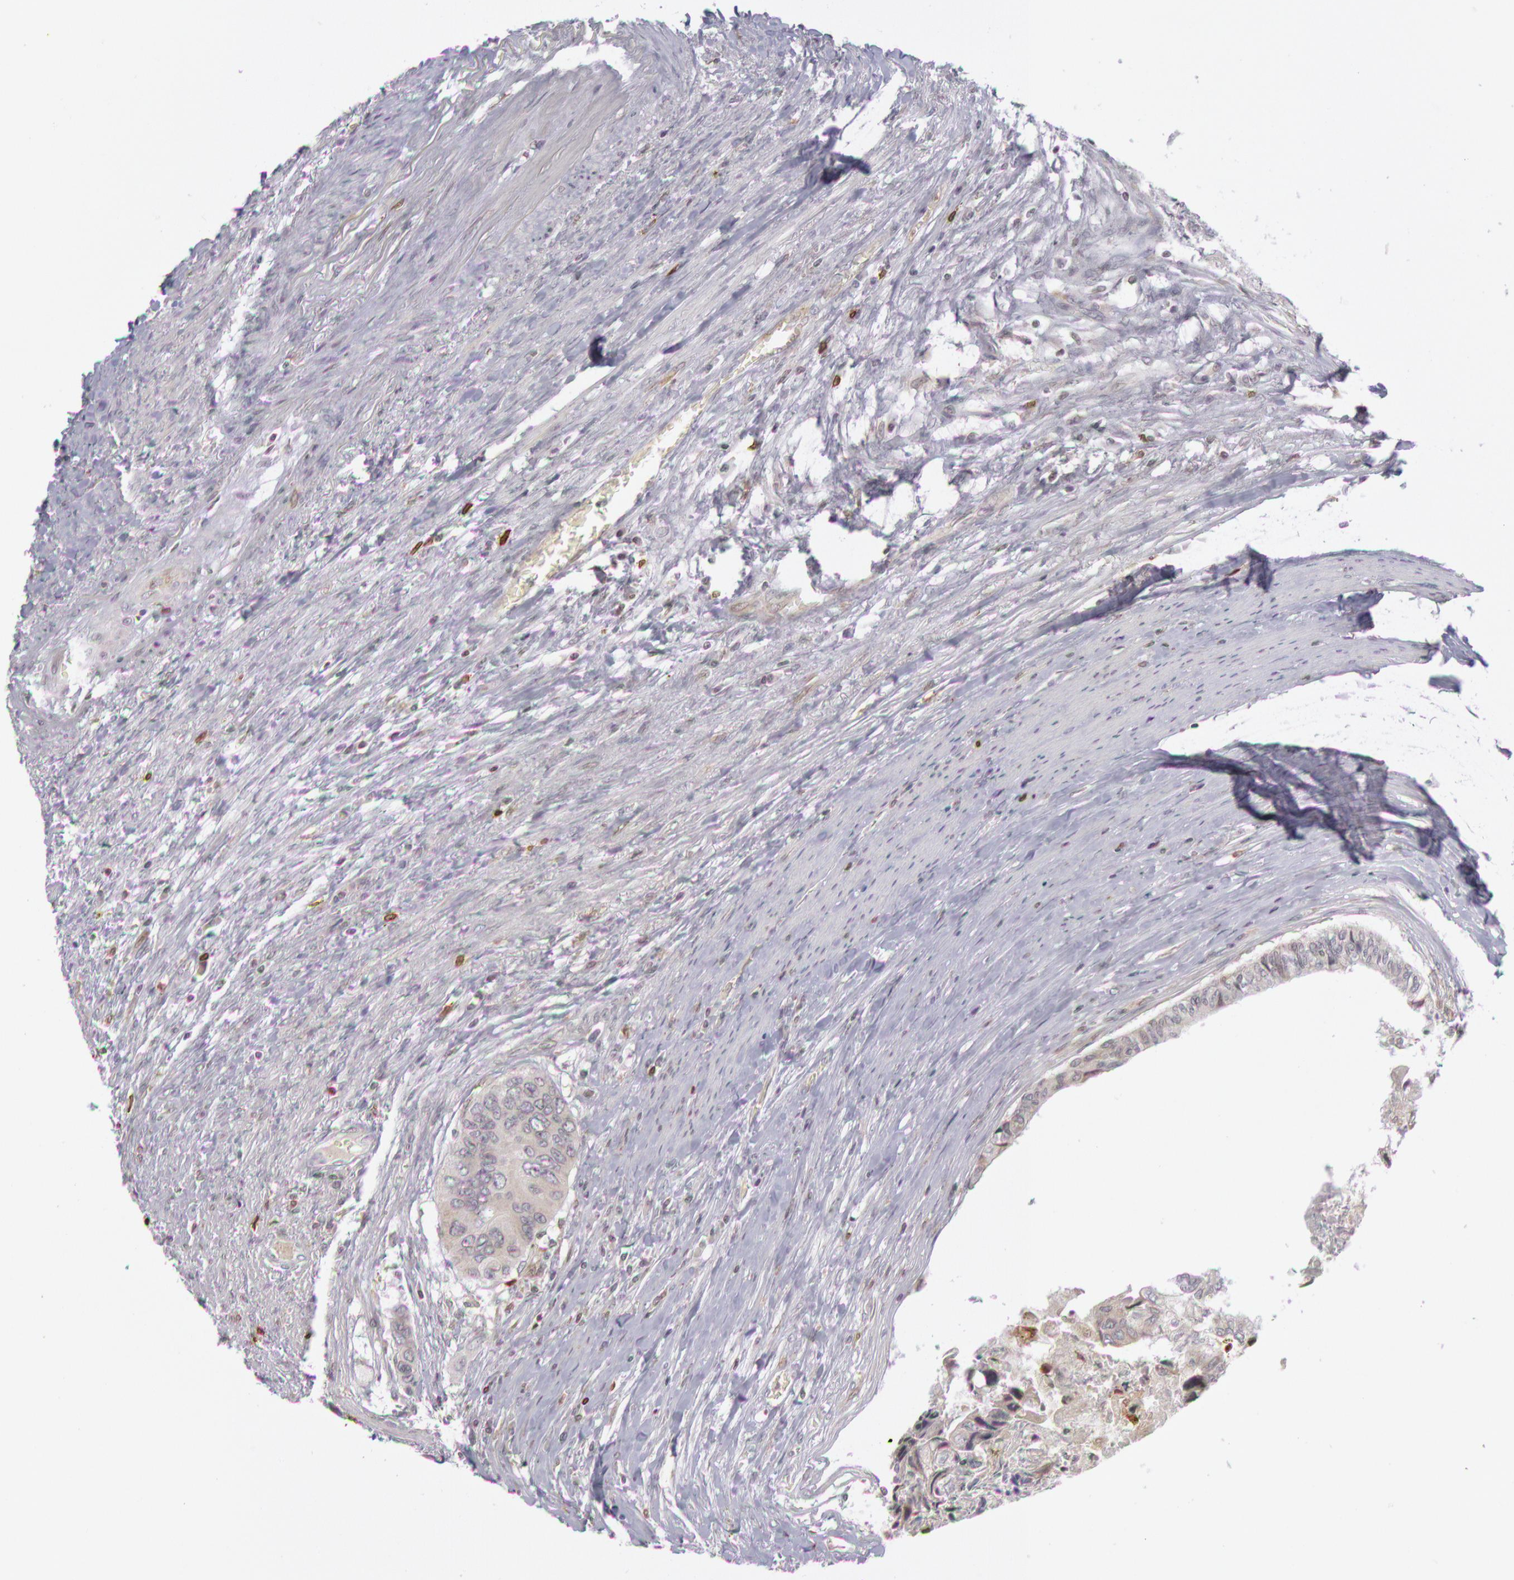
{"staining": {"intensity": "weak", "quantity": "25%-75%", "location": "cytoplasmic/membranous"}, "tissue": "colorectal cancer", "cell_type": "Tumor cells", "image_type": "cancer", "snomed": [{"axis": "morphology", "description": "Adenocarcinoma, NOS"}, {"axis": "topography", "description": "Rectum"}], "caption": "Human colorectal cancer (adenocarcinoma) stained for a protein (brown) demonstrates weak cytoplasmic/membranous positive staining in about 25%-75% of tumor cells.", "gene": "PTGS2", "patient": {"sex": "female", "age": 82}}